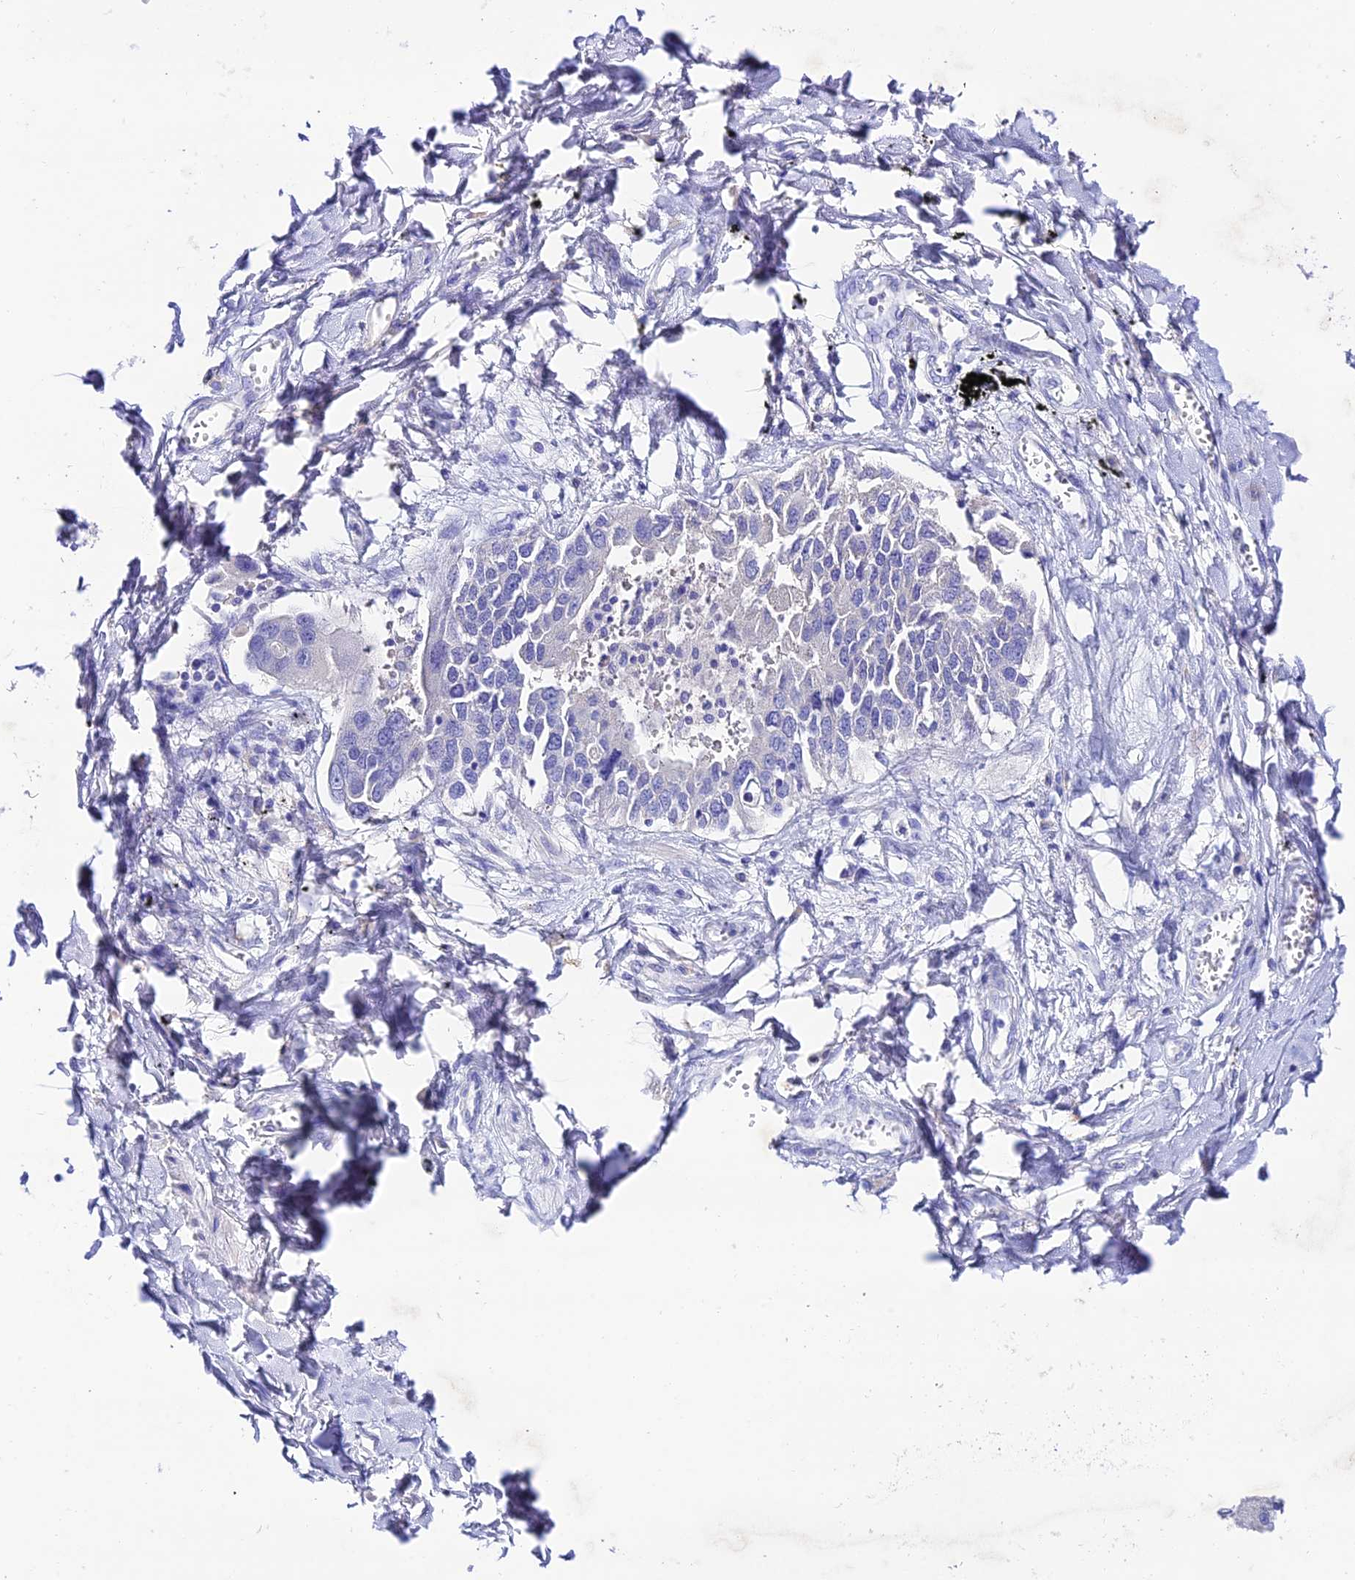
{"staining": {"intensity": "negative", "quantity": "none", "location": "none"}, "tissue": "lung cancer", "cell_type": "Tumor cells", "image_type": "cancer", "snomed": [{"axis": "morphology", "description": "Adenocarcinoma, NOS"}, {"axis": "topography", "description": "Lung"}], "caption": "Tumor cells show no significant protein expression in lung cancer.", "gene": "NLRP6", "patient": {"sex": "male", "age": 67}}